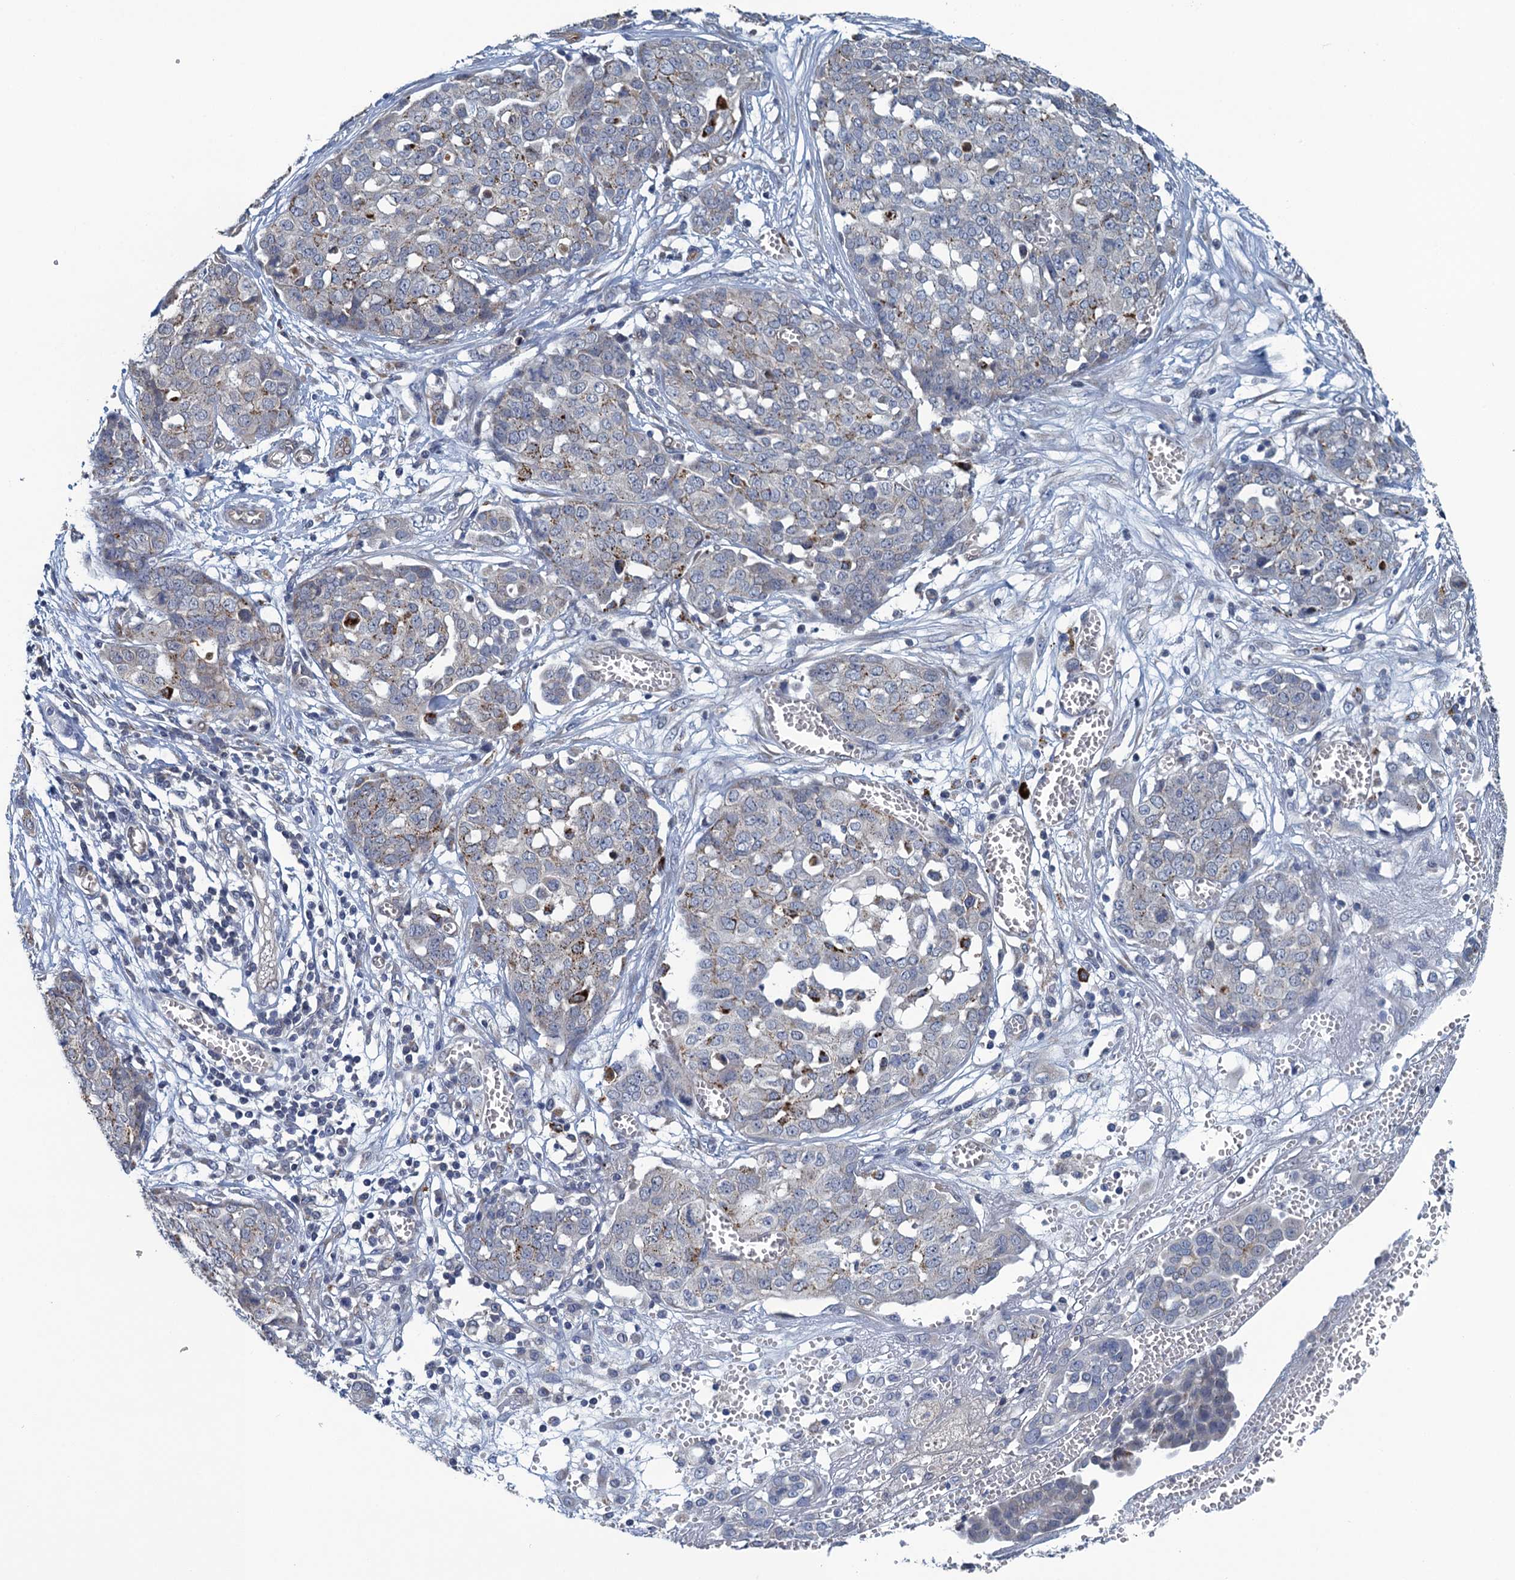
{"staining": {"intensity": "moderate", "quantity": "<25%", "location": "cytoplasmic/membranous"}, "tissue": "ovarian cancer", "cell_type": "Tumor cells", "image_type": "cancer", "snomed": [{"axis": "morphology", "description": "Cystadenocarcinoma, serous, NOS"}, {"axis": "topography", "description": "Soft tissue"}, {"axis": "topography", "description": "Ovary"}], "caption": "IHC of human serous cystadenocarcinoma (ovarian) demonstrates low levels of moderate cytoplasmic/membranous positivity in approximately <25% of tumor cells. The protein of interest is stained brown, and the nuclei are stained in blue (DAB IHC with brightfield microscopy, high magnification).", "gene": "KBTBD8", "patient": {"sex": "female", "age": 57}}